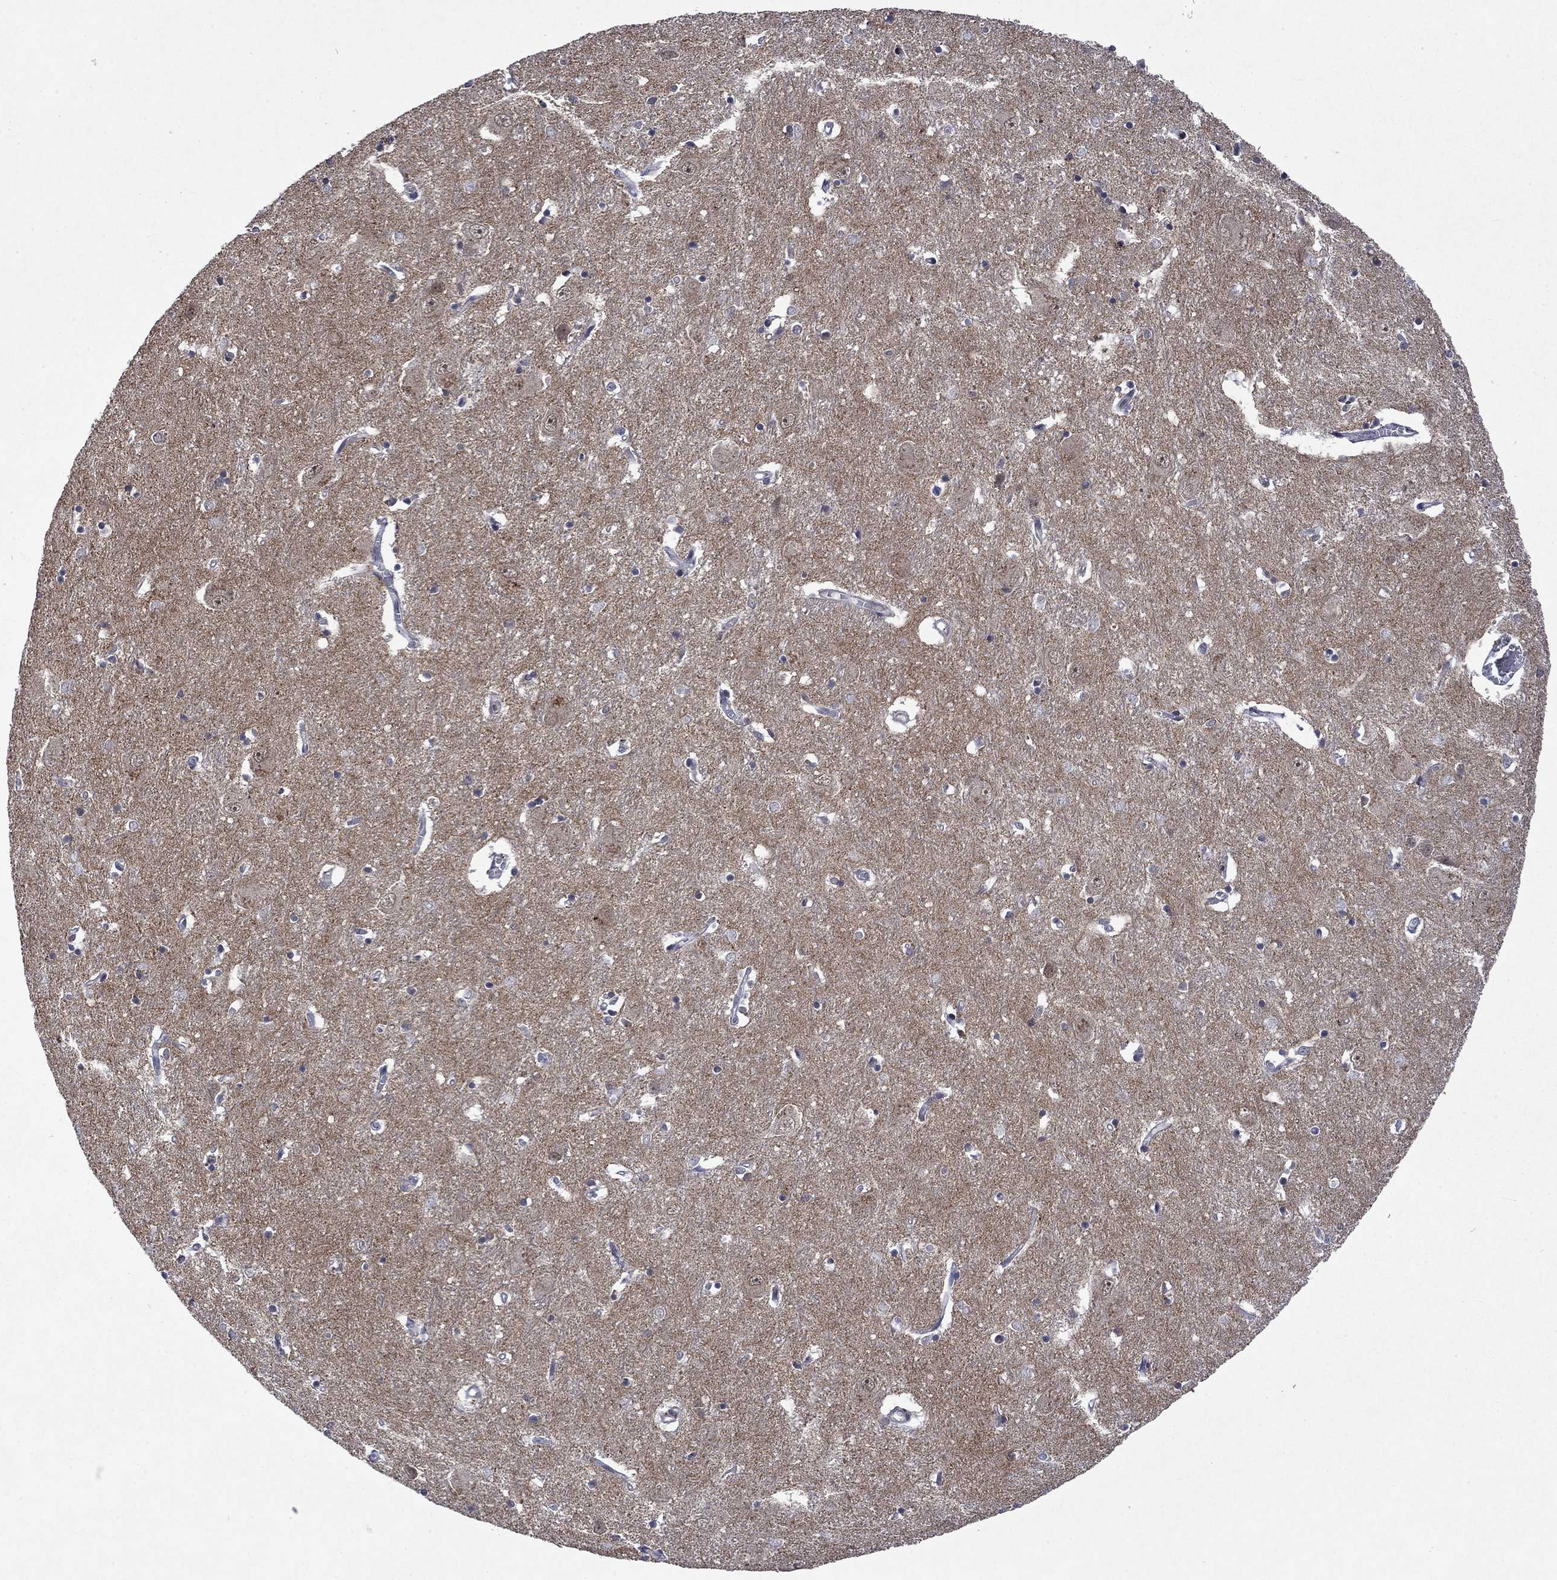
{"staining": {"intensity": "negative", "quantity": "none", "location": "none"}, "tissue": "caudate", "cell_type": "Glial cells", "image_type": "normal", "snomed": [{"axis": "morphology", "description": "Normal tissue, NOS"}, {"axis": "topography", "description": "Lateral ventricle wall"}], "caption": "Photomicrograph shows no protein expression in glial cells of benign caudate. (Stains: DAB IHC with hematoxylin counter stain, Microscopy: brightfield microscopy at high magnification).", "gene": "PPP1R9A", "patient": {"sex": "male", "age": 54}}